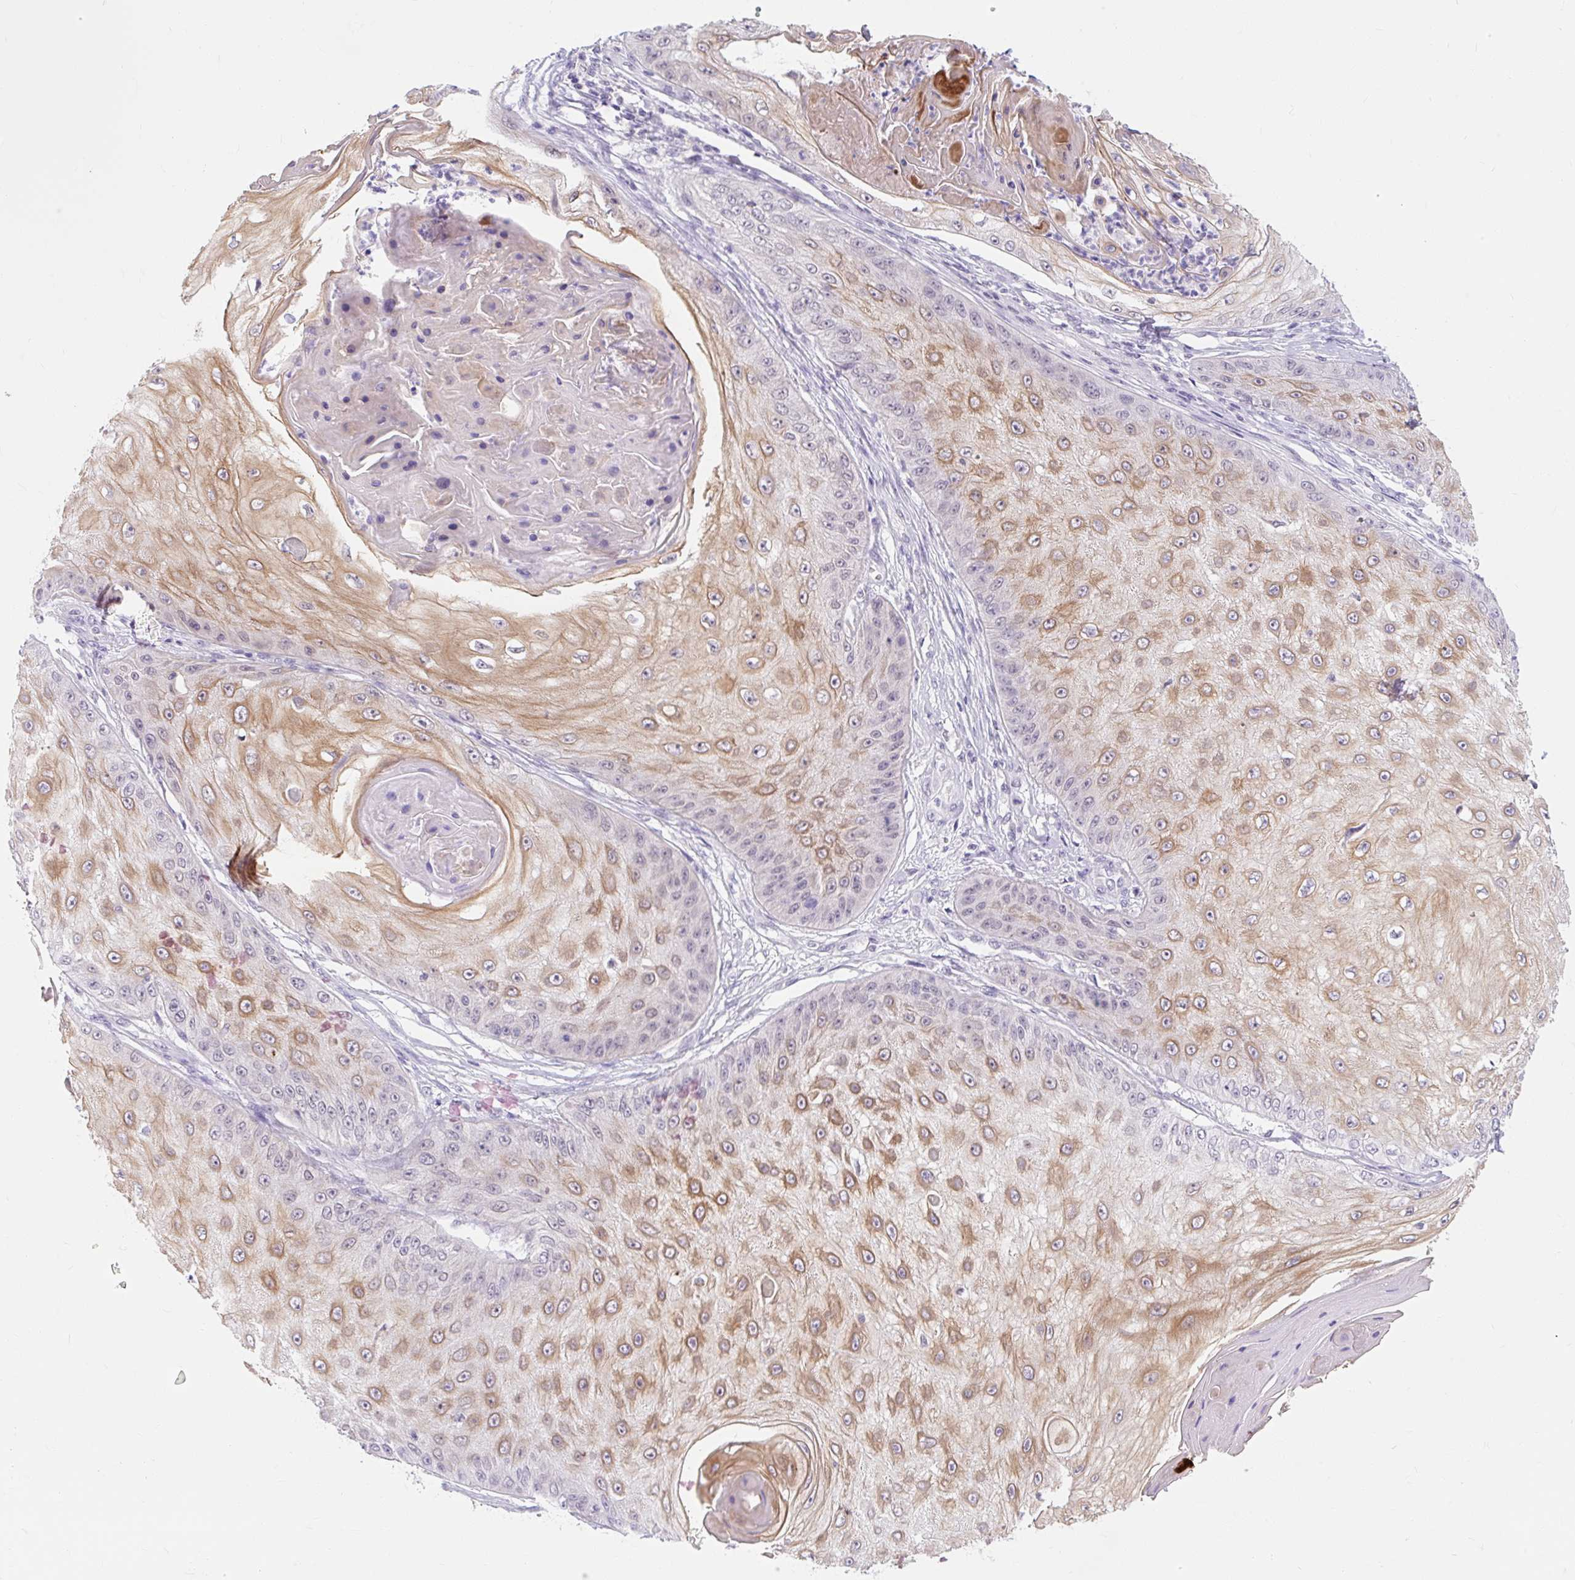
{"staining": {"intensity": "moderate", "quantity": "25%-75%", "location": "cytoplasmic/membranous"}, "tissue": "skin cancer", "cell_type": "Tumor cells", "image_type": "cancer", "snomed": [{"axis": "morphology", "description": "Squamous cell carcinoma, NOS"}, {"axis": "topography", "description": "Skin"}], "caption": "There is medium levels of moderate cytoplasmic/membranous expression in tumor cells of skin cancer, as demonstrated by immunohistochemical staining (brown color).", "gene": "ITPK1", "patient": {"sex": "male", "age": 70}}